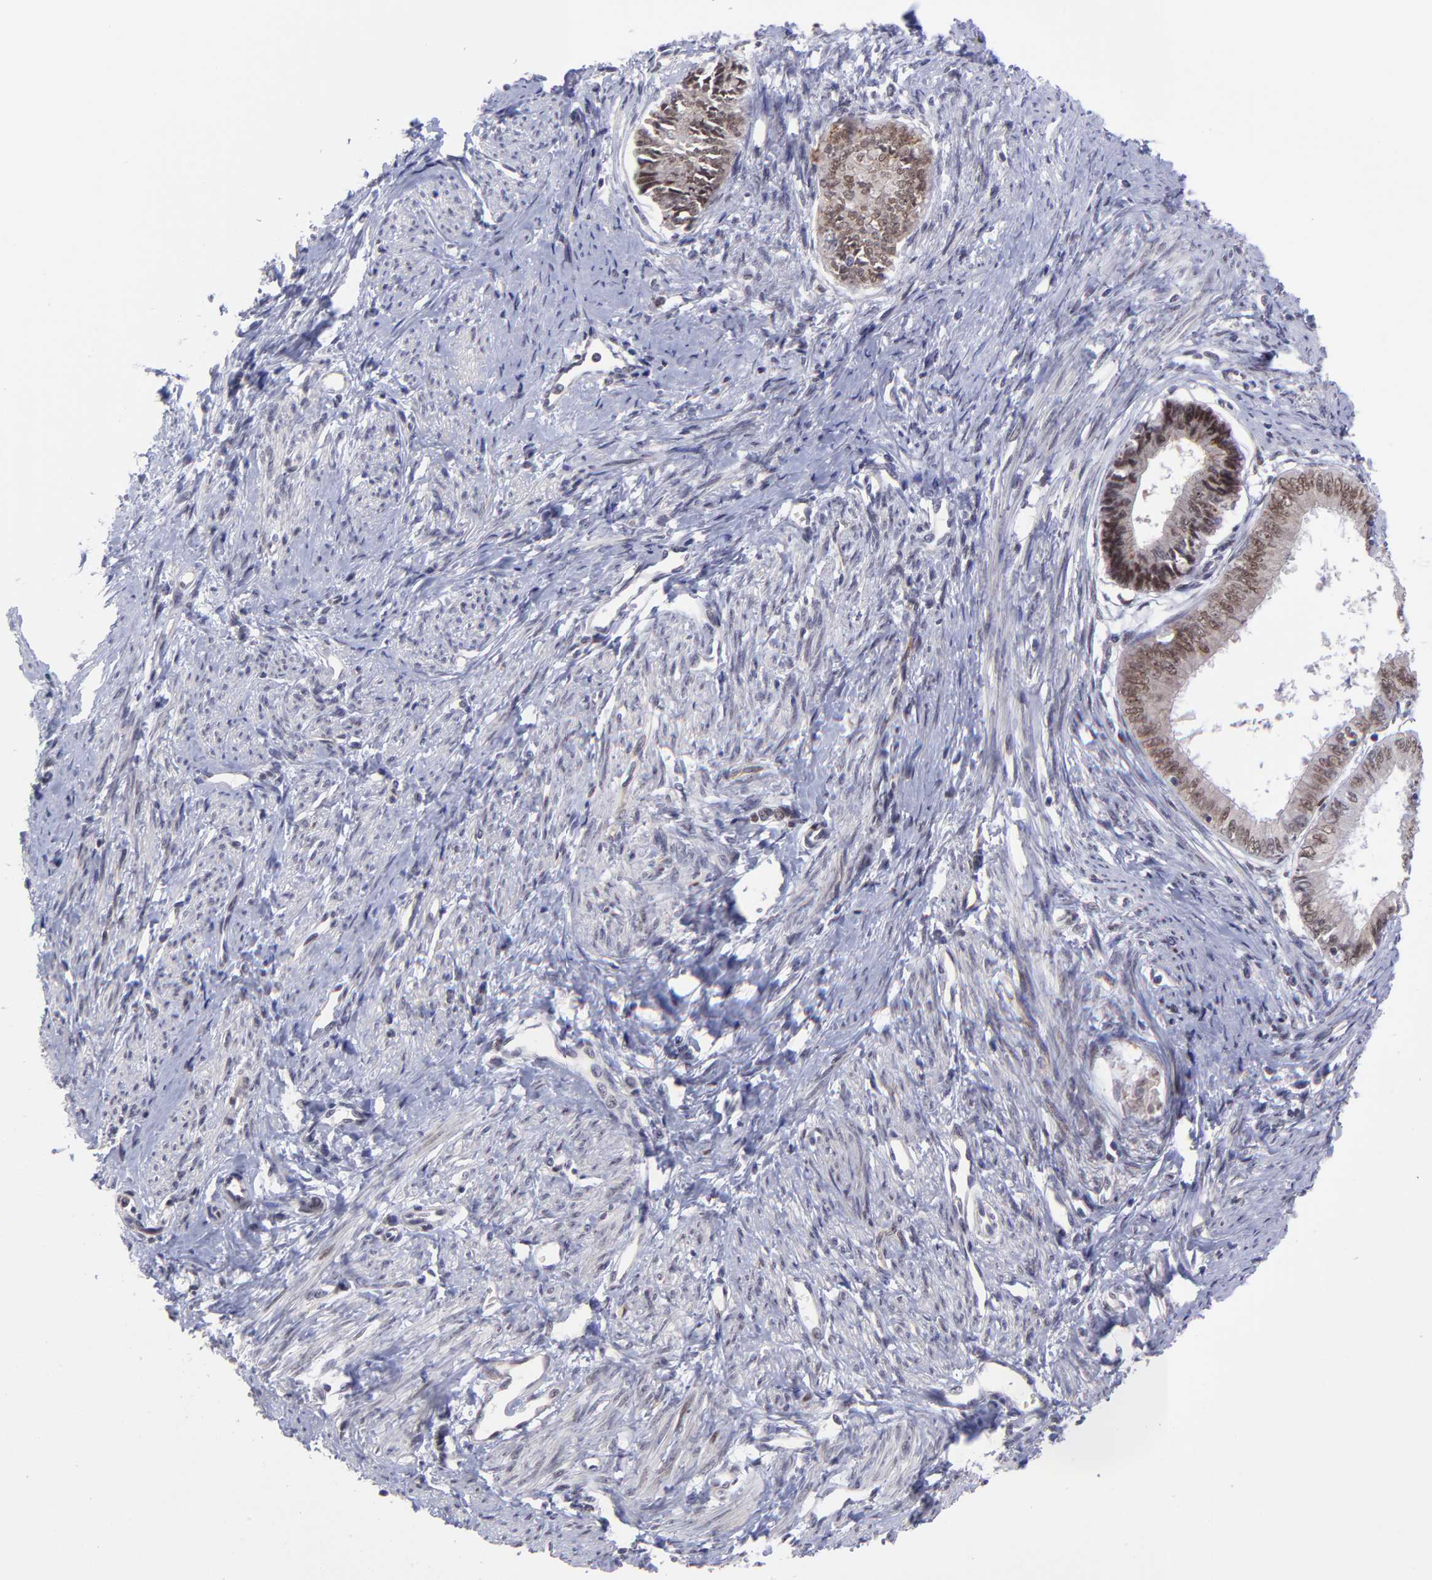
{"staining": {"intensity": "moderate", "quantity": ">75%", "location": "nuclear"}, "tissue": "endometrial cancer", "cell_type": "Tumor cells", "image_type": "cancer", "snomed": [{"axis": "morphology", "description": "Adenocarcinoma, NOS"}, {"axis": "topography", "description": "Endometrium"}], "caption": "Brown immunohistochemical staining in endometrial cancer exhibits moderate nuclear staining in about >75% of tumor cells. The protein is stained brown, and the nuclei are stained in blue (DAB (3,3'-diaminobenzidine) IHC with brightfield microscopy, high magnification).", "gene": "SOX6", "patient": {"sex": "female", "age": 76}}